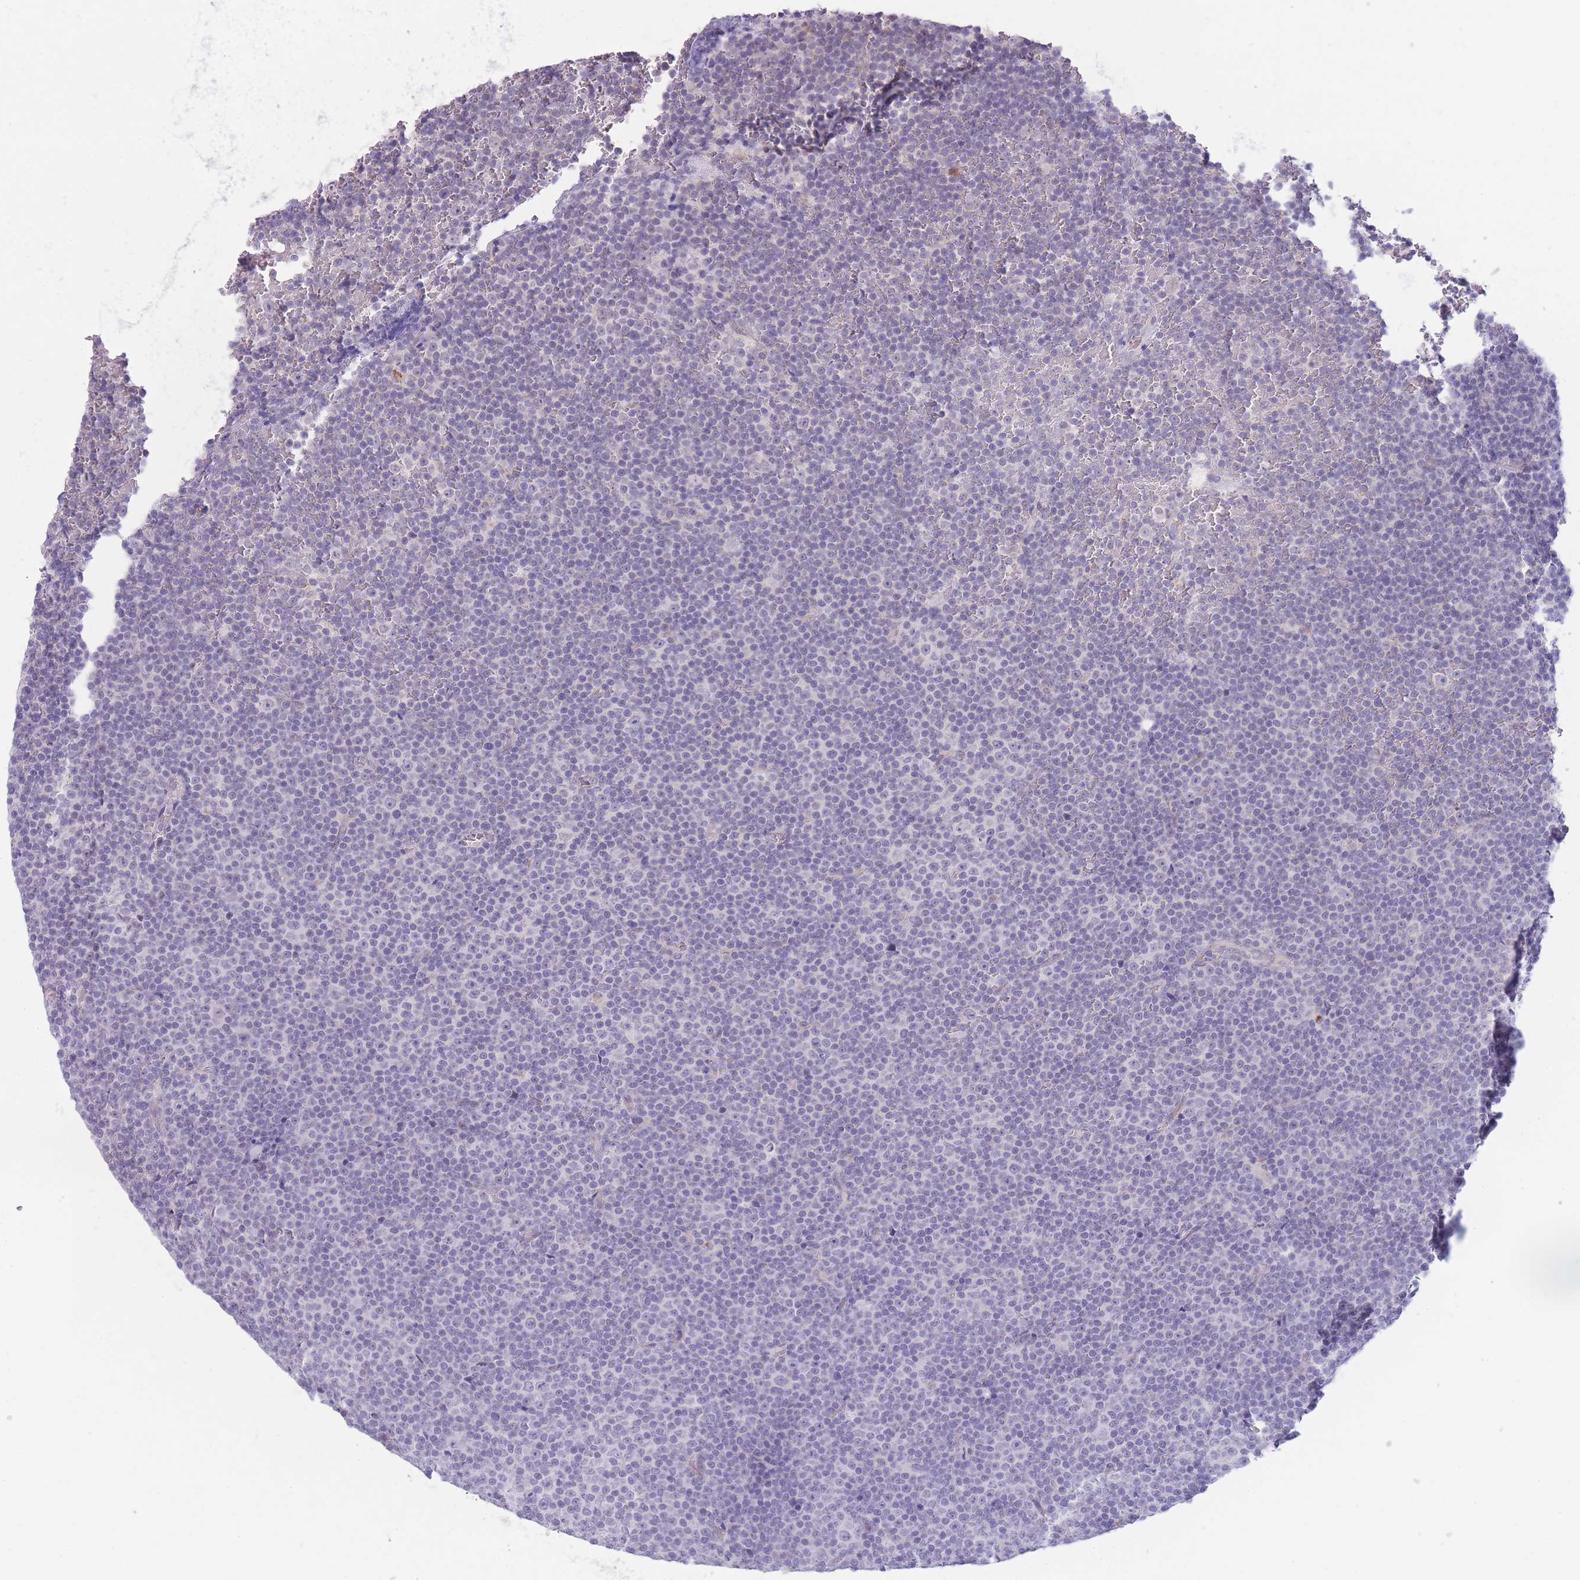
{"staining": {"intensity": "negative", "quantity": "none", "location": "none"}, "tissue": "lymphoma", "cell_type": "Tumor cells", "image_type": "cancer", "snomed": [{"axis": "morphology", "description": "Malignant lymphoma, non-Hodgkin's type, Low grade"}, {"axis": "topography", "description": "Lymph node"}], "caption": "High power microscopy micrograph of an immunohistochemistry (IHC) histopathology image of malignant lymphoma, non-Hodgkin's type (low-grade), revealing no significant staining in tumor cells.", "gene": "DCANP1", "patient": {"sex": "female", "age": 67}}